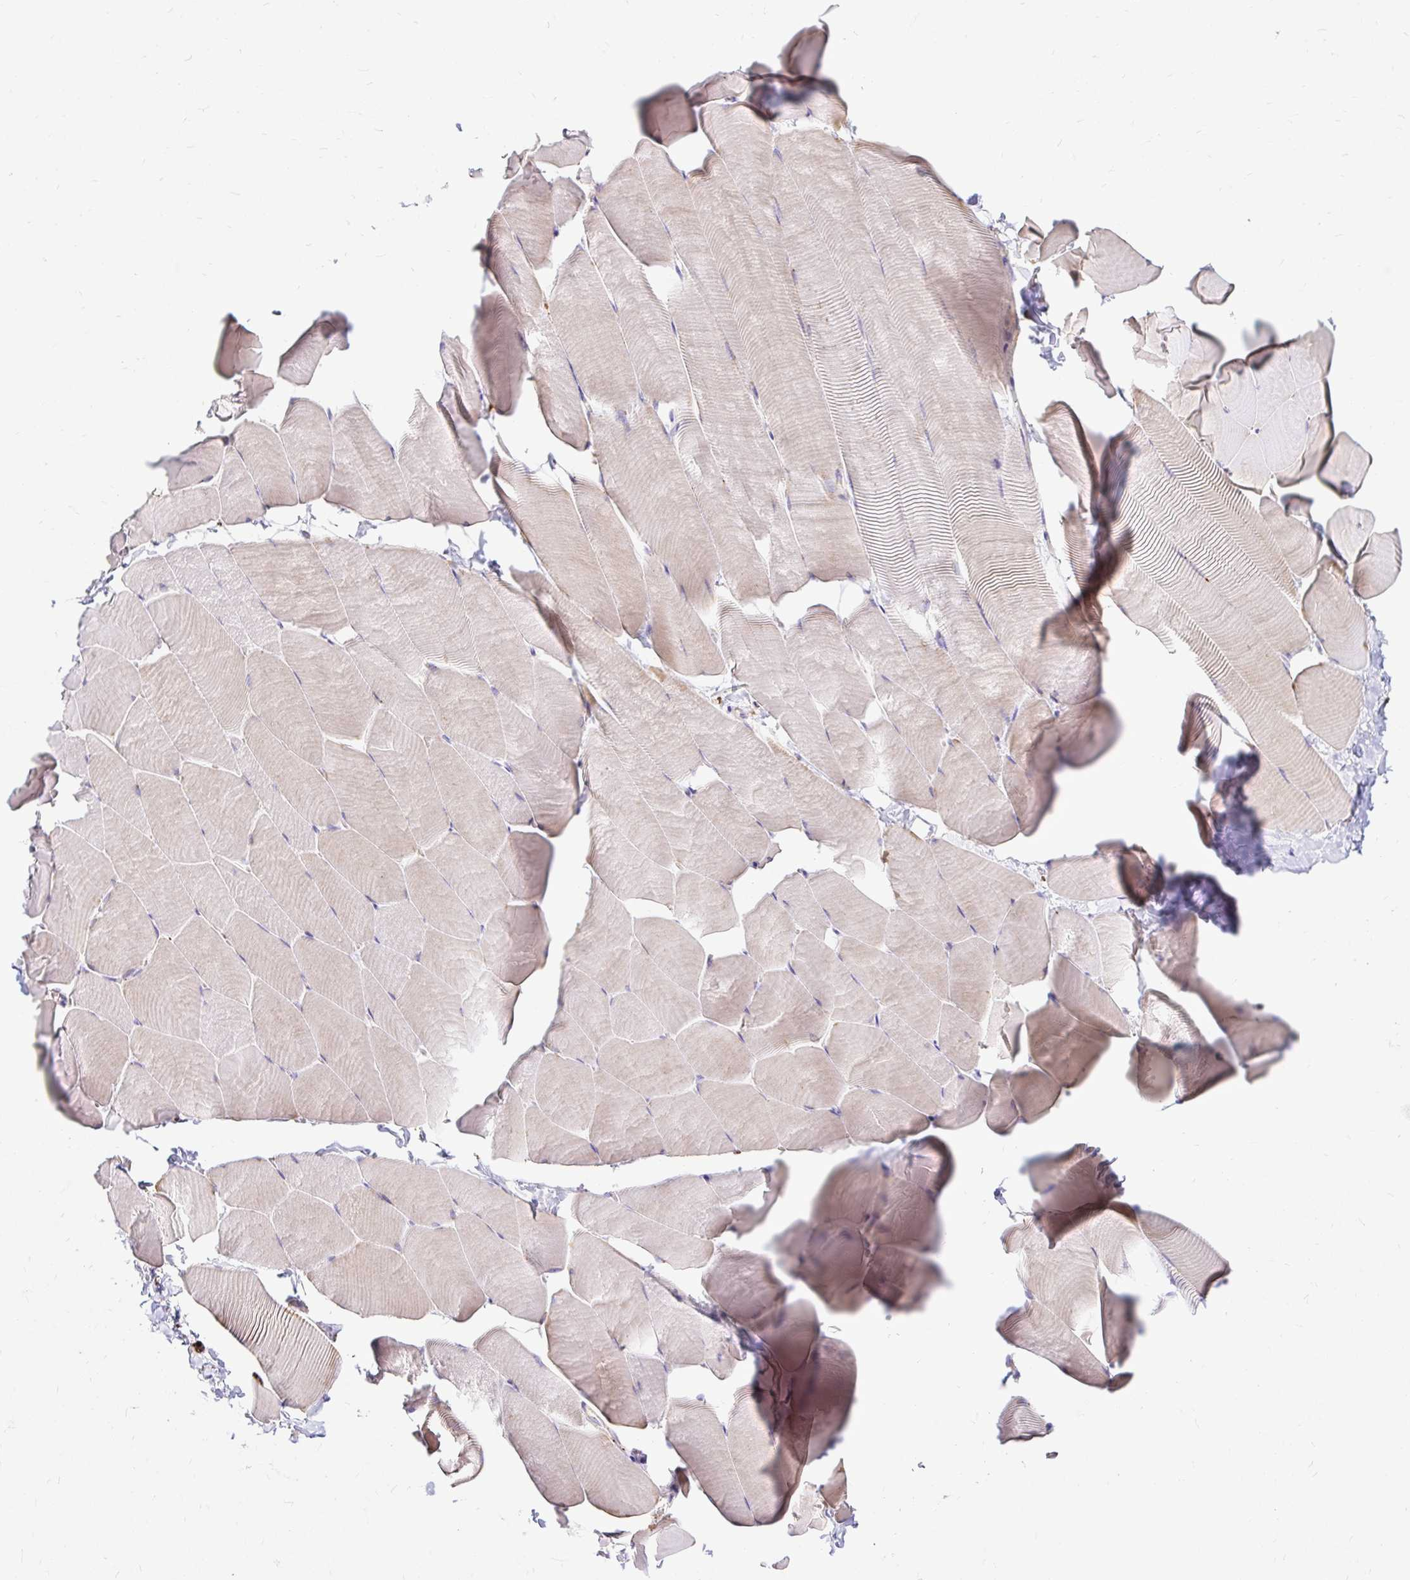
{"staining": {"intensity": "weak", "quantity": "25%-75%", "location": "cytoplasmic/membranous"}, "tissue": "skeletal muscle", "cell_type": "Myocytes", "image_type": "normal", "snomed": [{"axis": "morphology", "description": "Normal tissue, NOS"}, {"axis": "topography", "description": "Skeletal muscle"}], "caption": "This image demonstrates IHC staining of normal skeletal muscle, with low weak cytoplasmic/membranous expression in about 25%-75% of myocytes.", "gene": "FUCA1", "patient": {"sex": "male", "age": 25}}